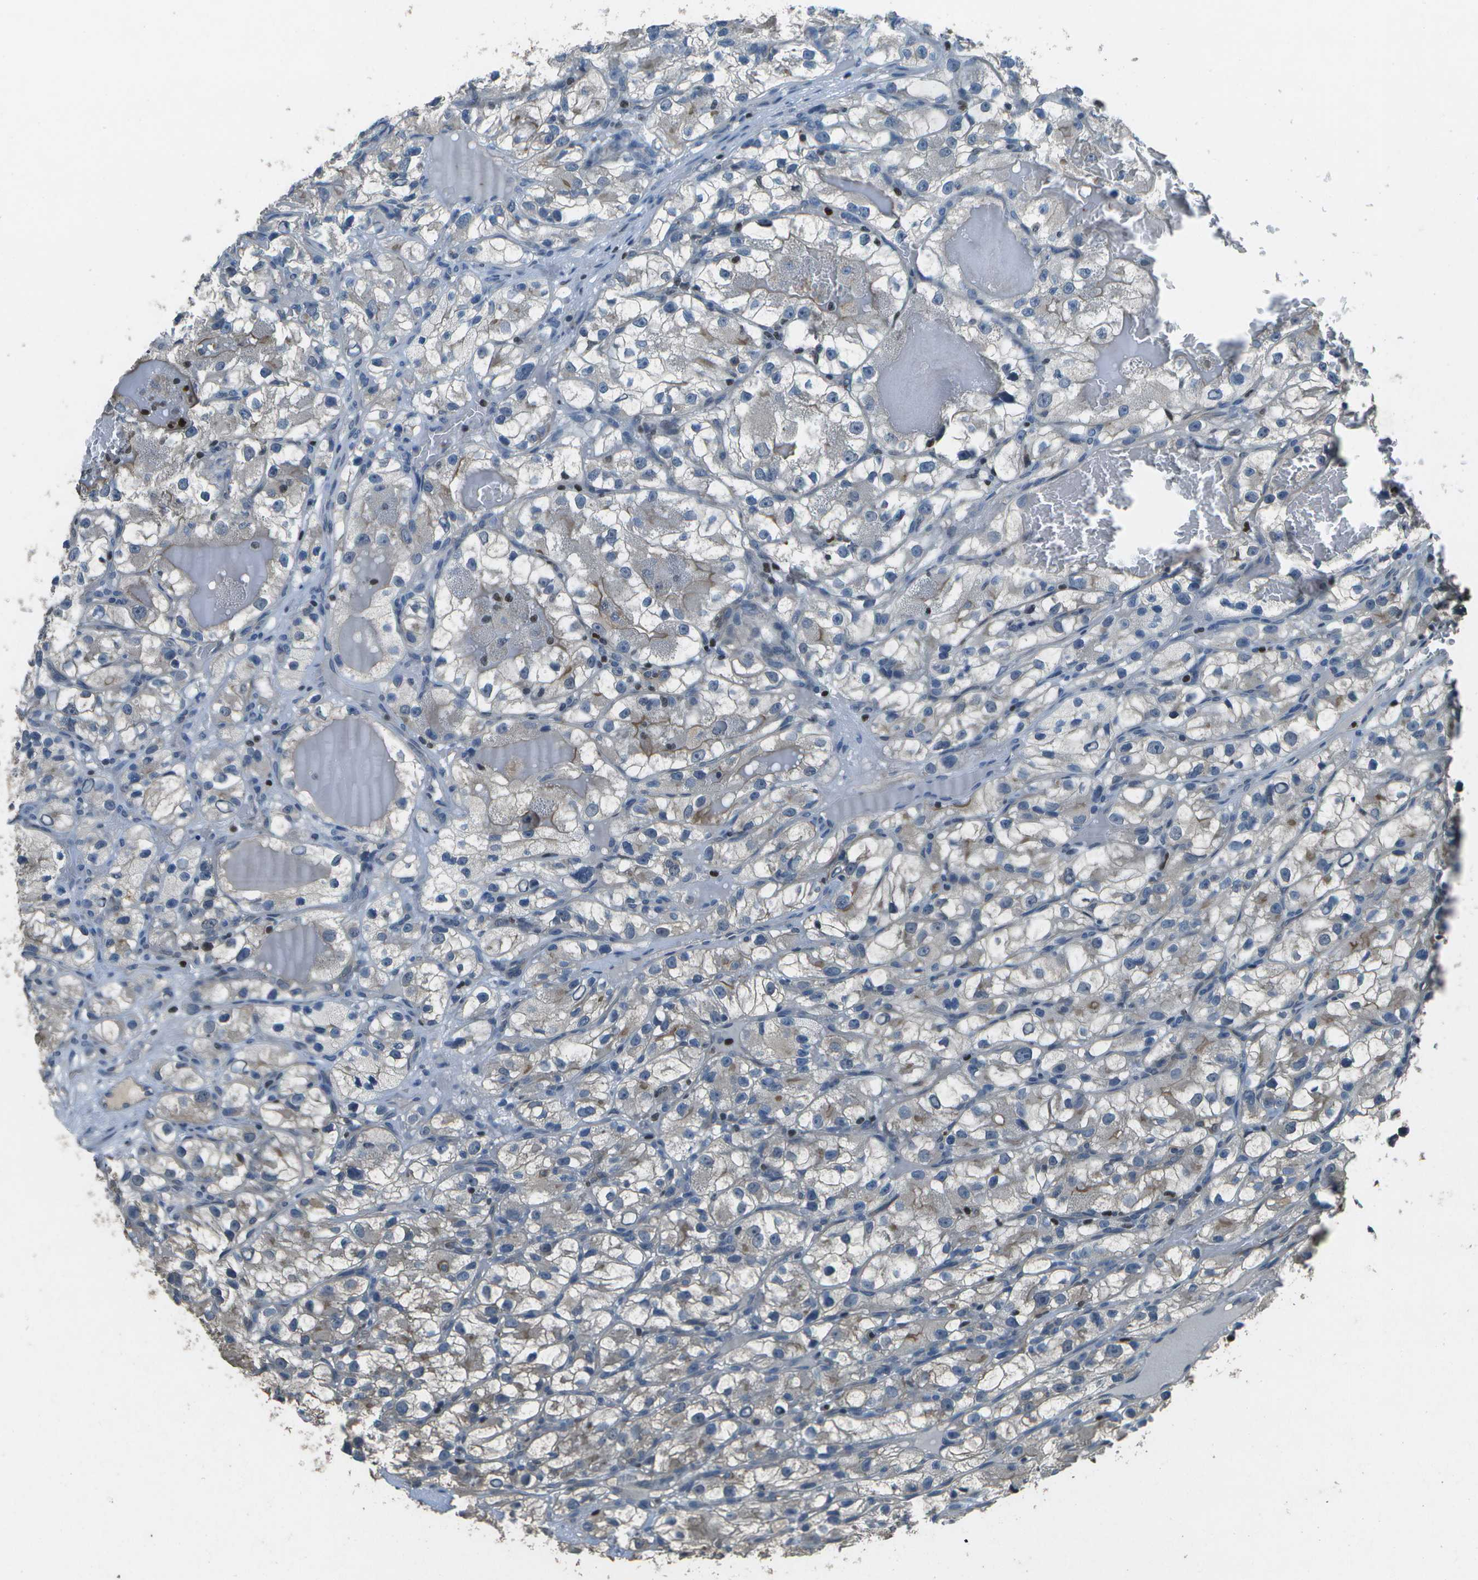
{"staining": {"intensity": "negative", "quantity": "none", "location": "none"}, "tissue": "renal cancer", "cell_type": "Tumor cells", "image_type": "cancer", "snomed": [{"axis": "morphology", "description": "Adenocarcinoma, NOS"}, {"axis": "topography", "description": "Kidney"}], "caption": "Immunohistochemical staining of human renal cancer (adenocarcinoma) displays no significant staining in tumor cells.", "gene": "PDLIM1", "patient": {"sex": "female", "age": 57}}